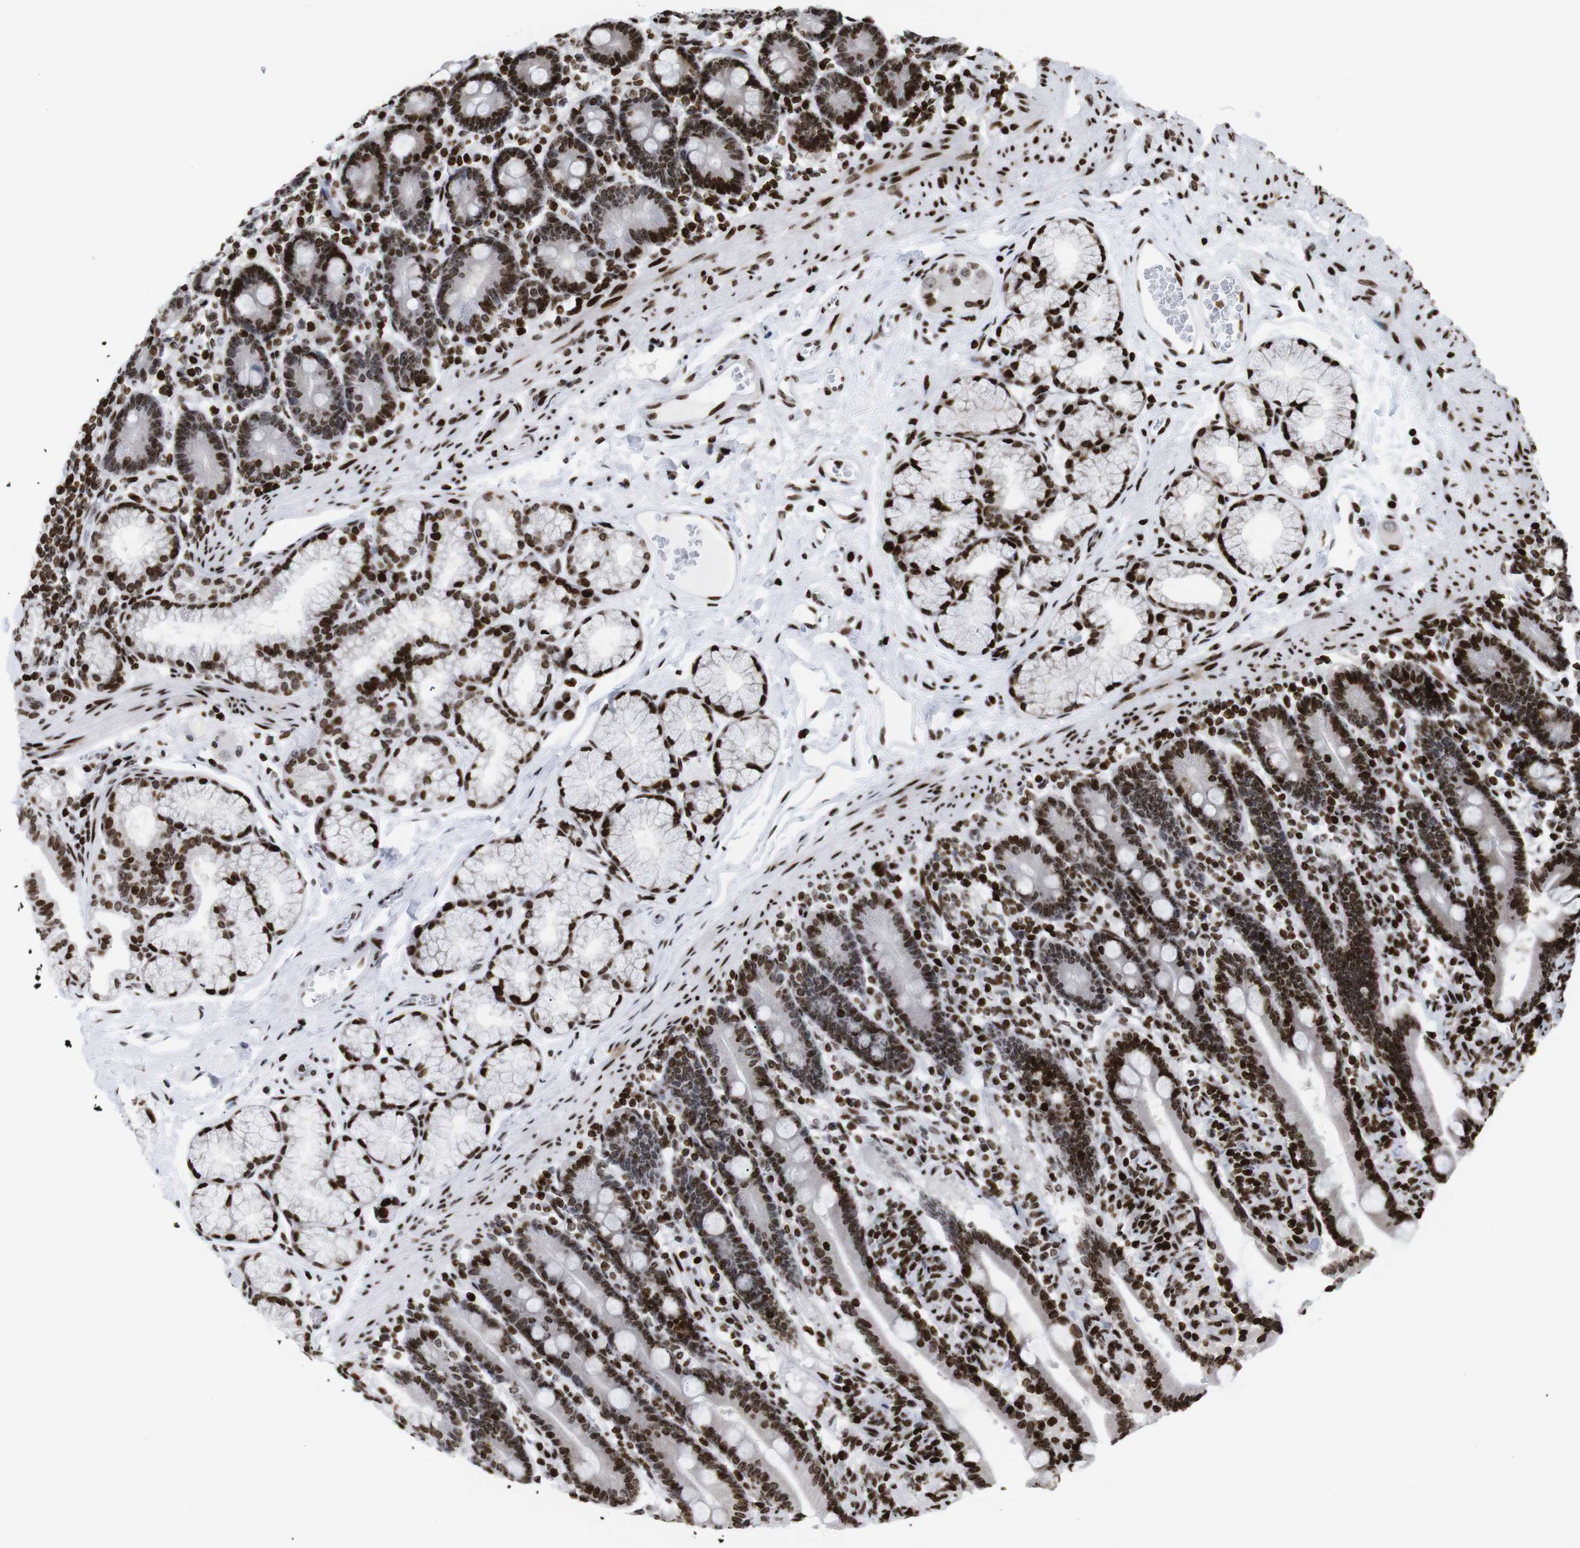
{"staining": {"intensity": "strong", "quantity": ">75%", "location": "nuclear"}, "tissue": "duodenum", "cell_type": "Glandular cells", "image_type": "normal", "snomed": [{"axis": "morphology", "description": "Normal tissue, NOS"}, {"axis": "topography", "description": "Duodenum"}], "caption": "Glandular cells display high levels of strong nuclear expression in about >75% of cells in unremarkable duodenum. Using DAB (3,3'-diaminobenzidine) (brown) and hematoxylin (blue) stains, captured at high magnification using brightfield microscopy.", "gene": "H1", "patient": {"sex": "male", "age": 54}}